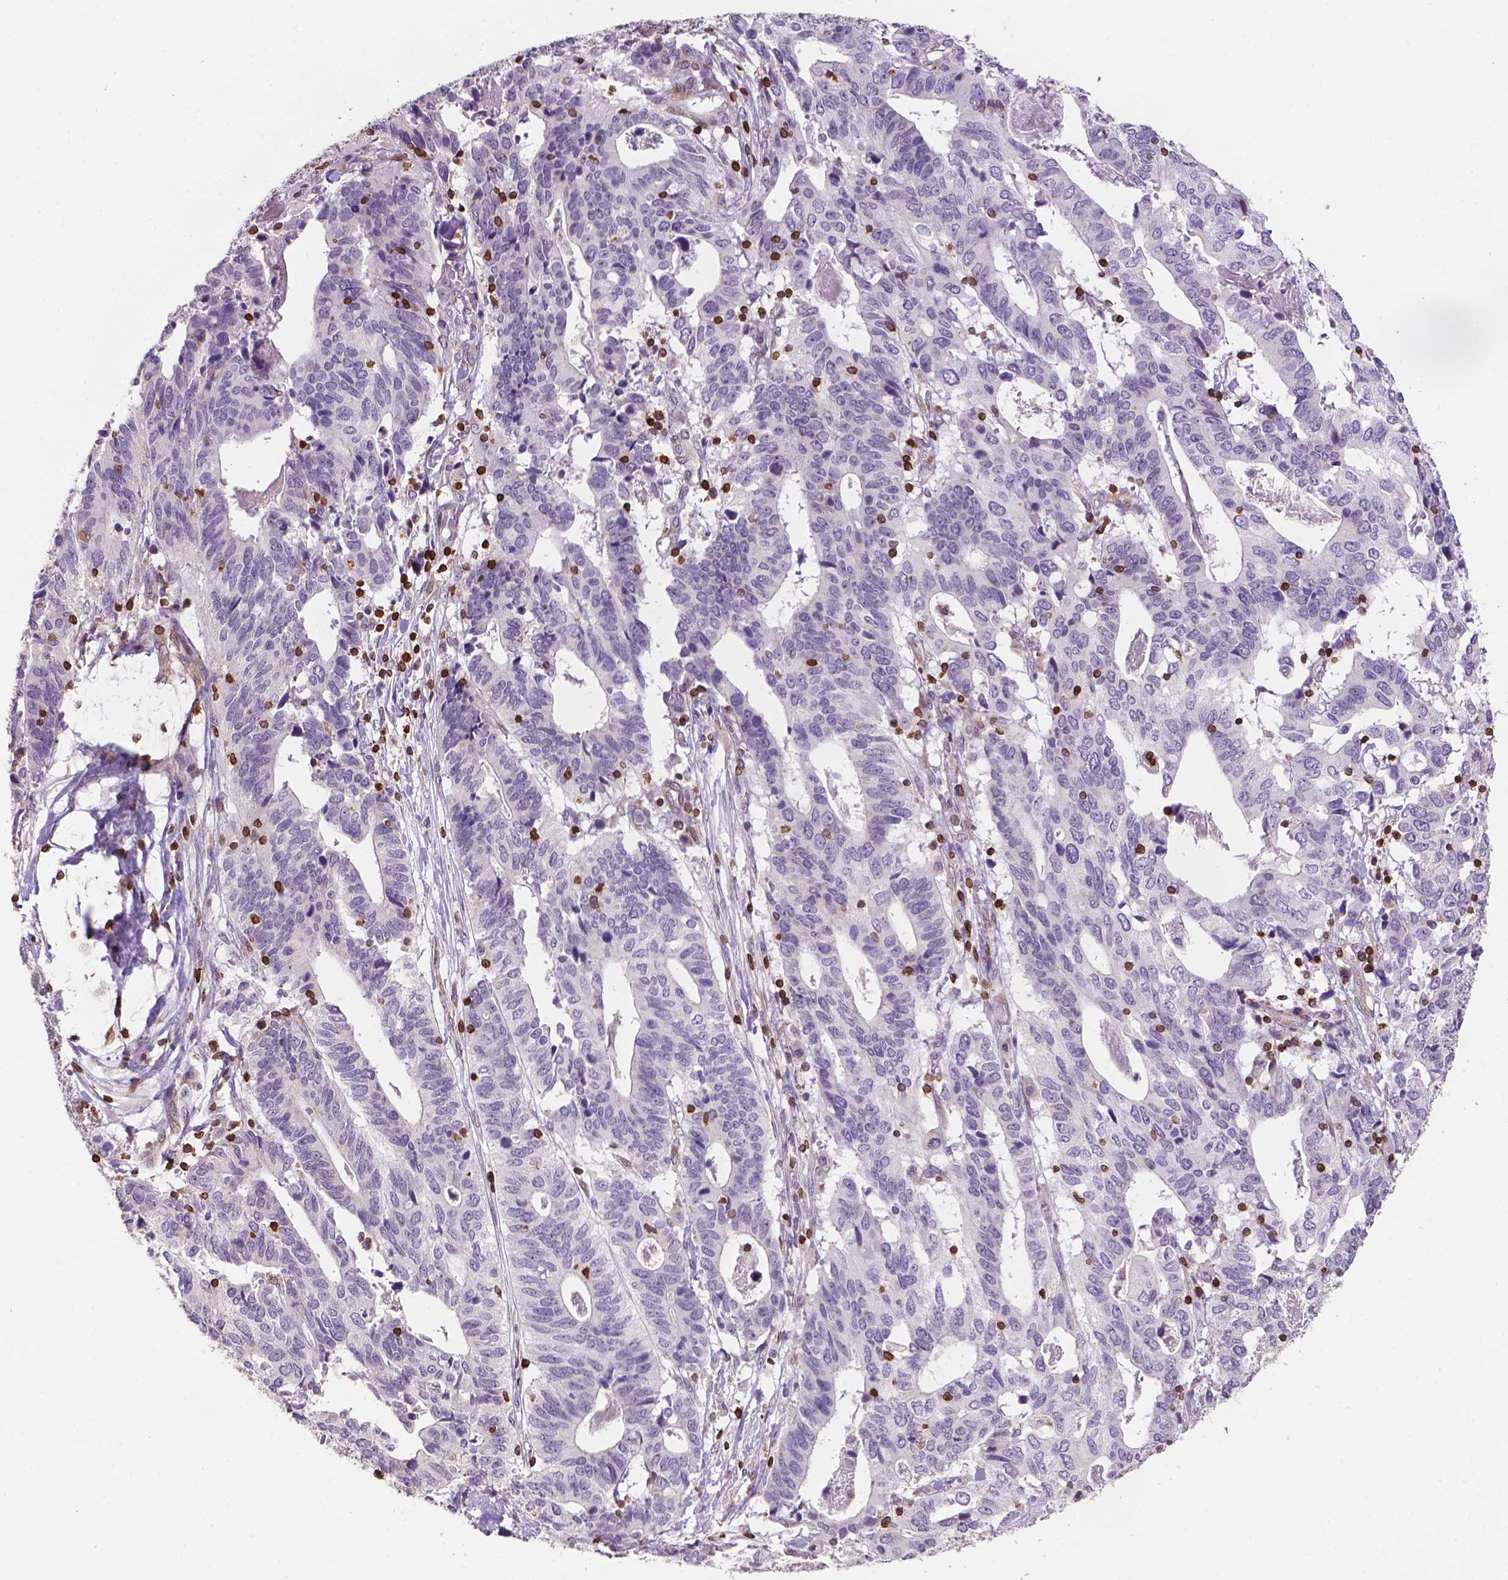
{"staining": {"intensity": "negative", "quantity": "none", "location": "none"}, "tissue": "stomach cancer", "cell_type": "Tumor cells", "image_type": "cancer", "snomed": [{"axis": "morphology", "description": "Adenocarcinoma, NOS"}, {"axis": "topography", "description": "Stomach, upper"}], "caption": "The immunohistochemistry histopathology image has no significant staining in tumor cells of stomach cancer (adenocarcinoma) tissue.", "gene": "BCL2", "patient": {"sex": "female", "age": 67}}